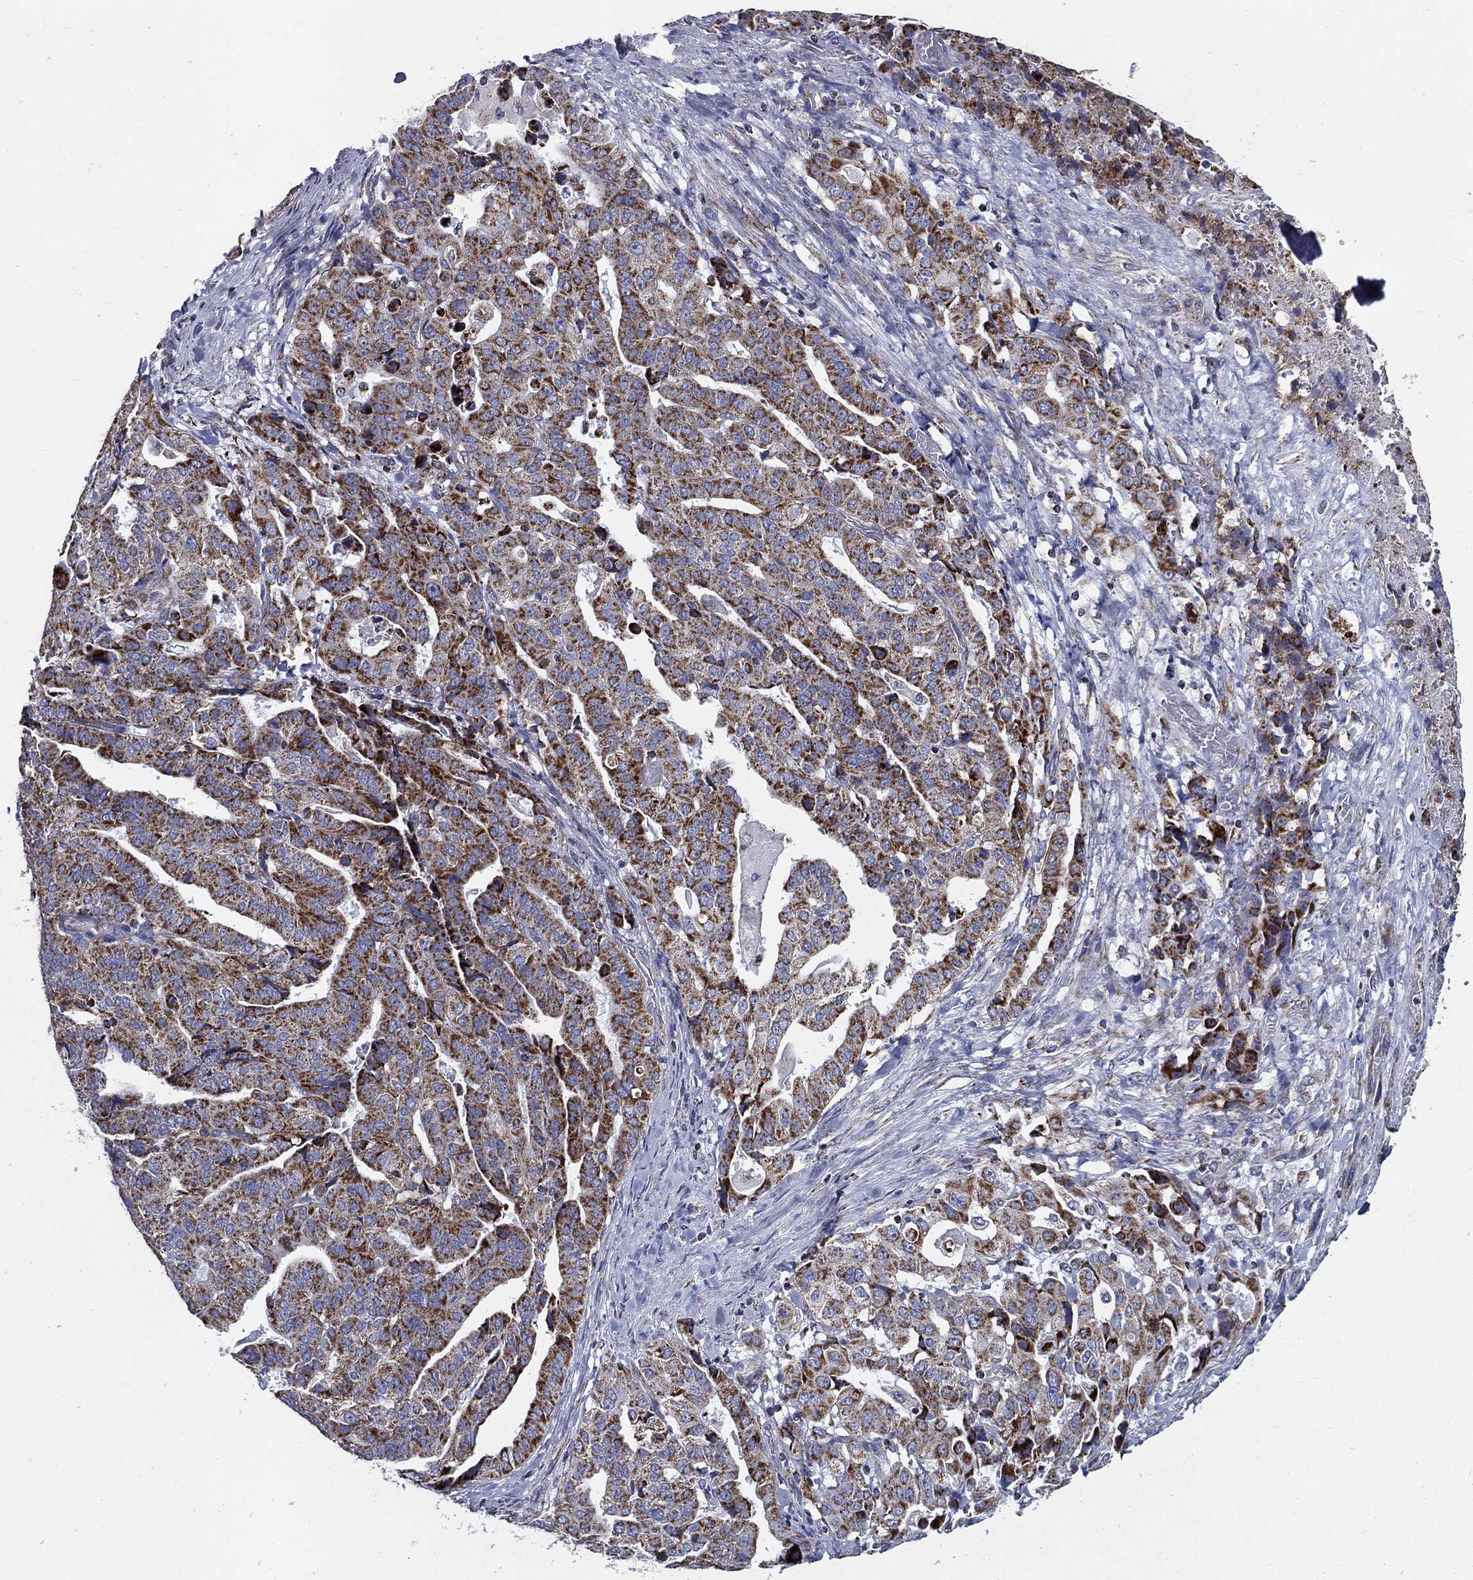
{"staining": {"intensity": "strong", "quantity": ">75%", "location": "cytoplasmic/membranous"}, "tissue": "stomach cancer", "cell_type": "Tumor cells", "image_type": "cancer", "snomed": [{"axis": "morphology", "description": "Adenocarcinoma, NOS"}, {"axis": "topography", "description": "Stomach"}], "caption": "About >75% of tumor cells in stomach cancer show strong cytoplasmic/membranous protein staining as visualized by brown immunohistochemical staining.", "gene": "SFXN1", "patient": {"sex": "male", "age": 48}}